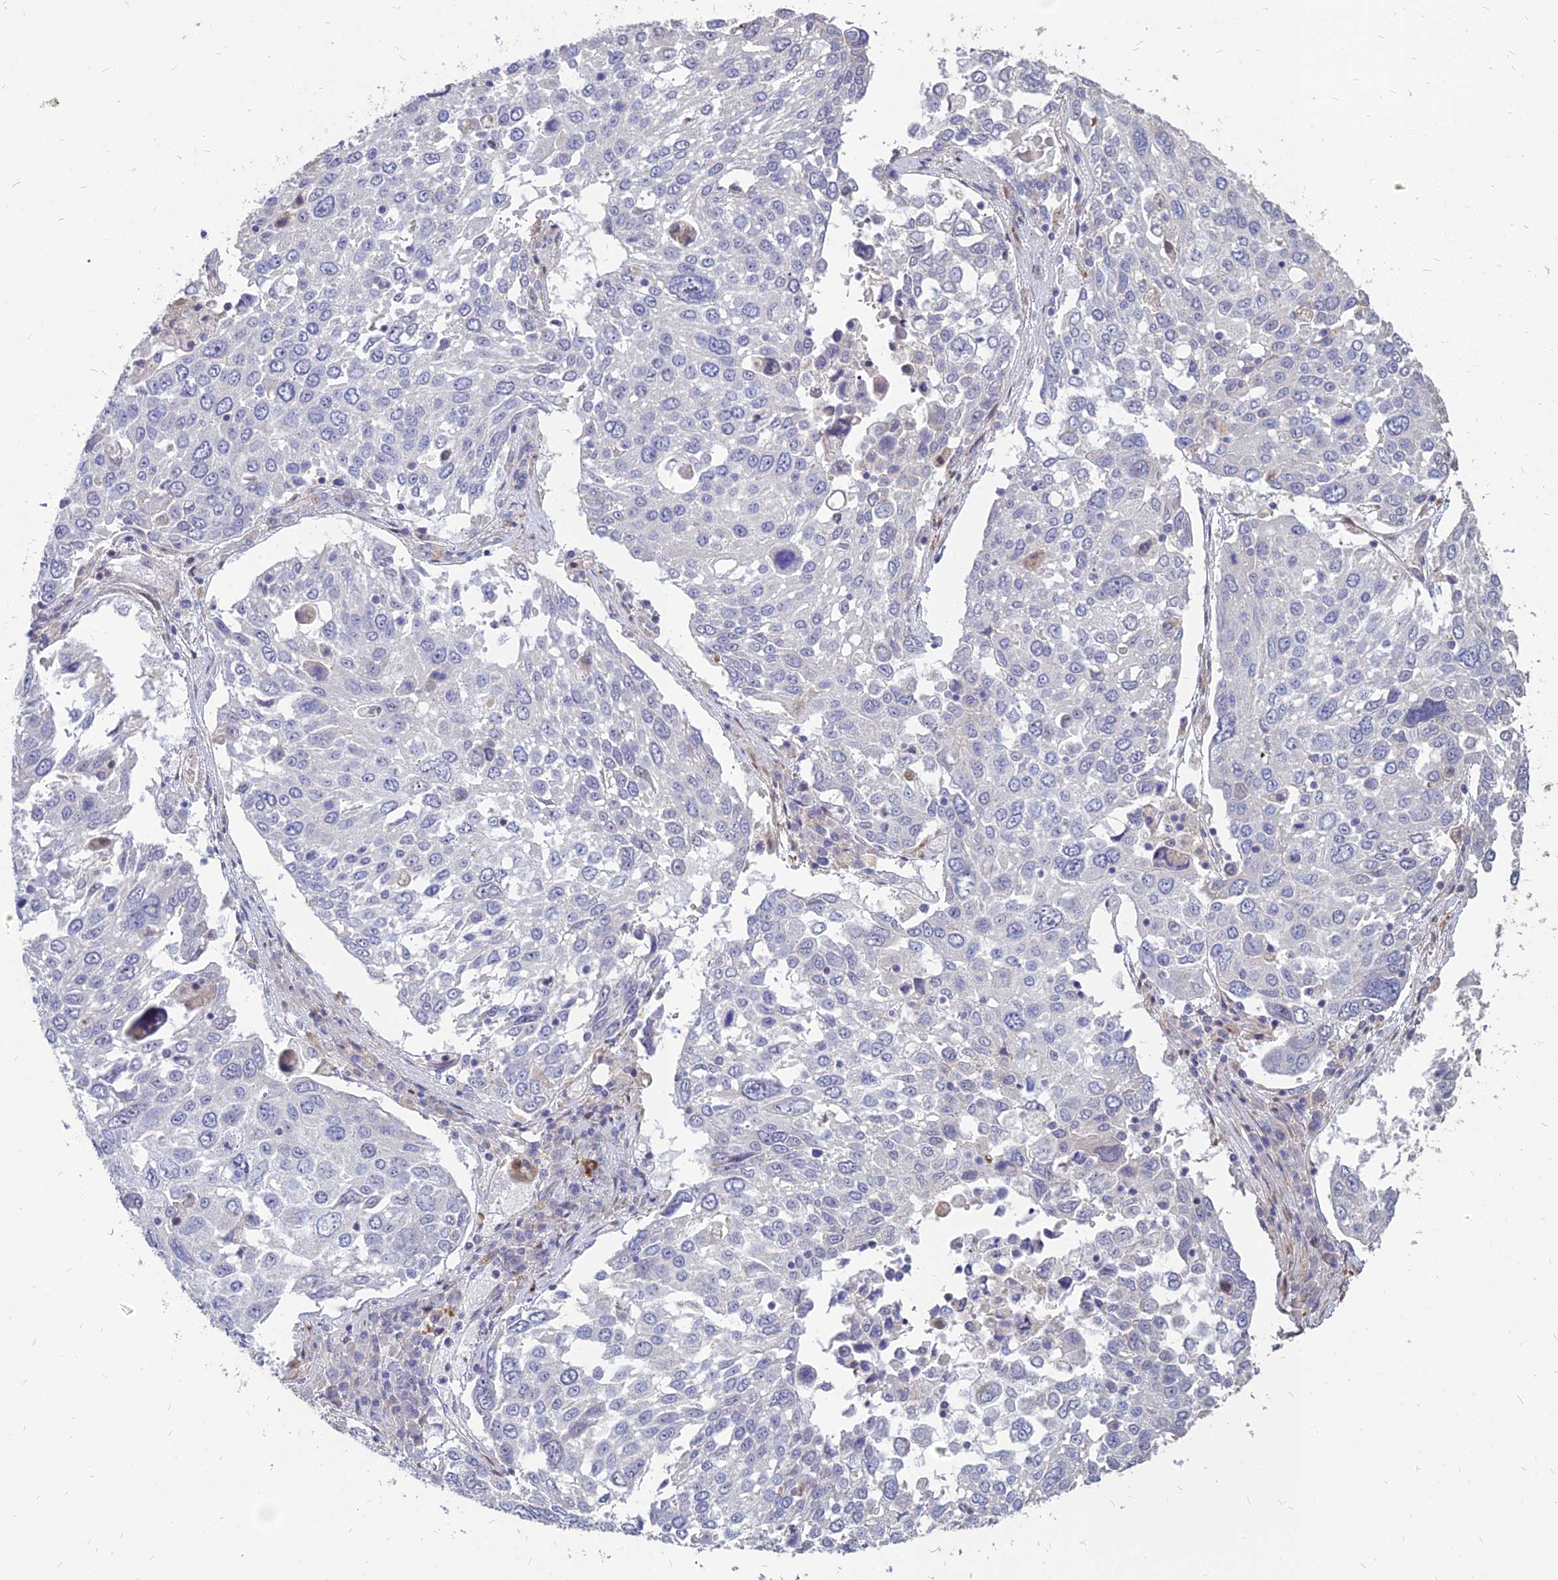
{"staining": {"intensity": "negative", "quantity": "none", "location": "none"}, "tissue": "lung cancer", "cell_type": "Tumor cells", "image_type": "cancer", "snomed": [{"axis": "morphology", "description": "Squamous cell carcinoma, NOS"}, {"axis": "topography", "description": "Lung"}], "caption": "A micrograph of human squamous cell carcinoma (lung) is negative for staining in tumor cells.", "gene": "ST3GAL6", "patient": {"sex": "male", "age": 65}}